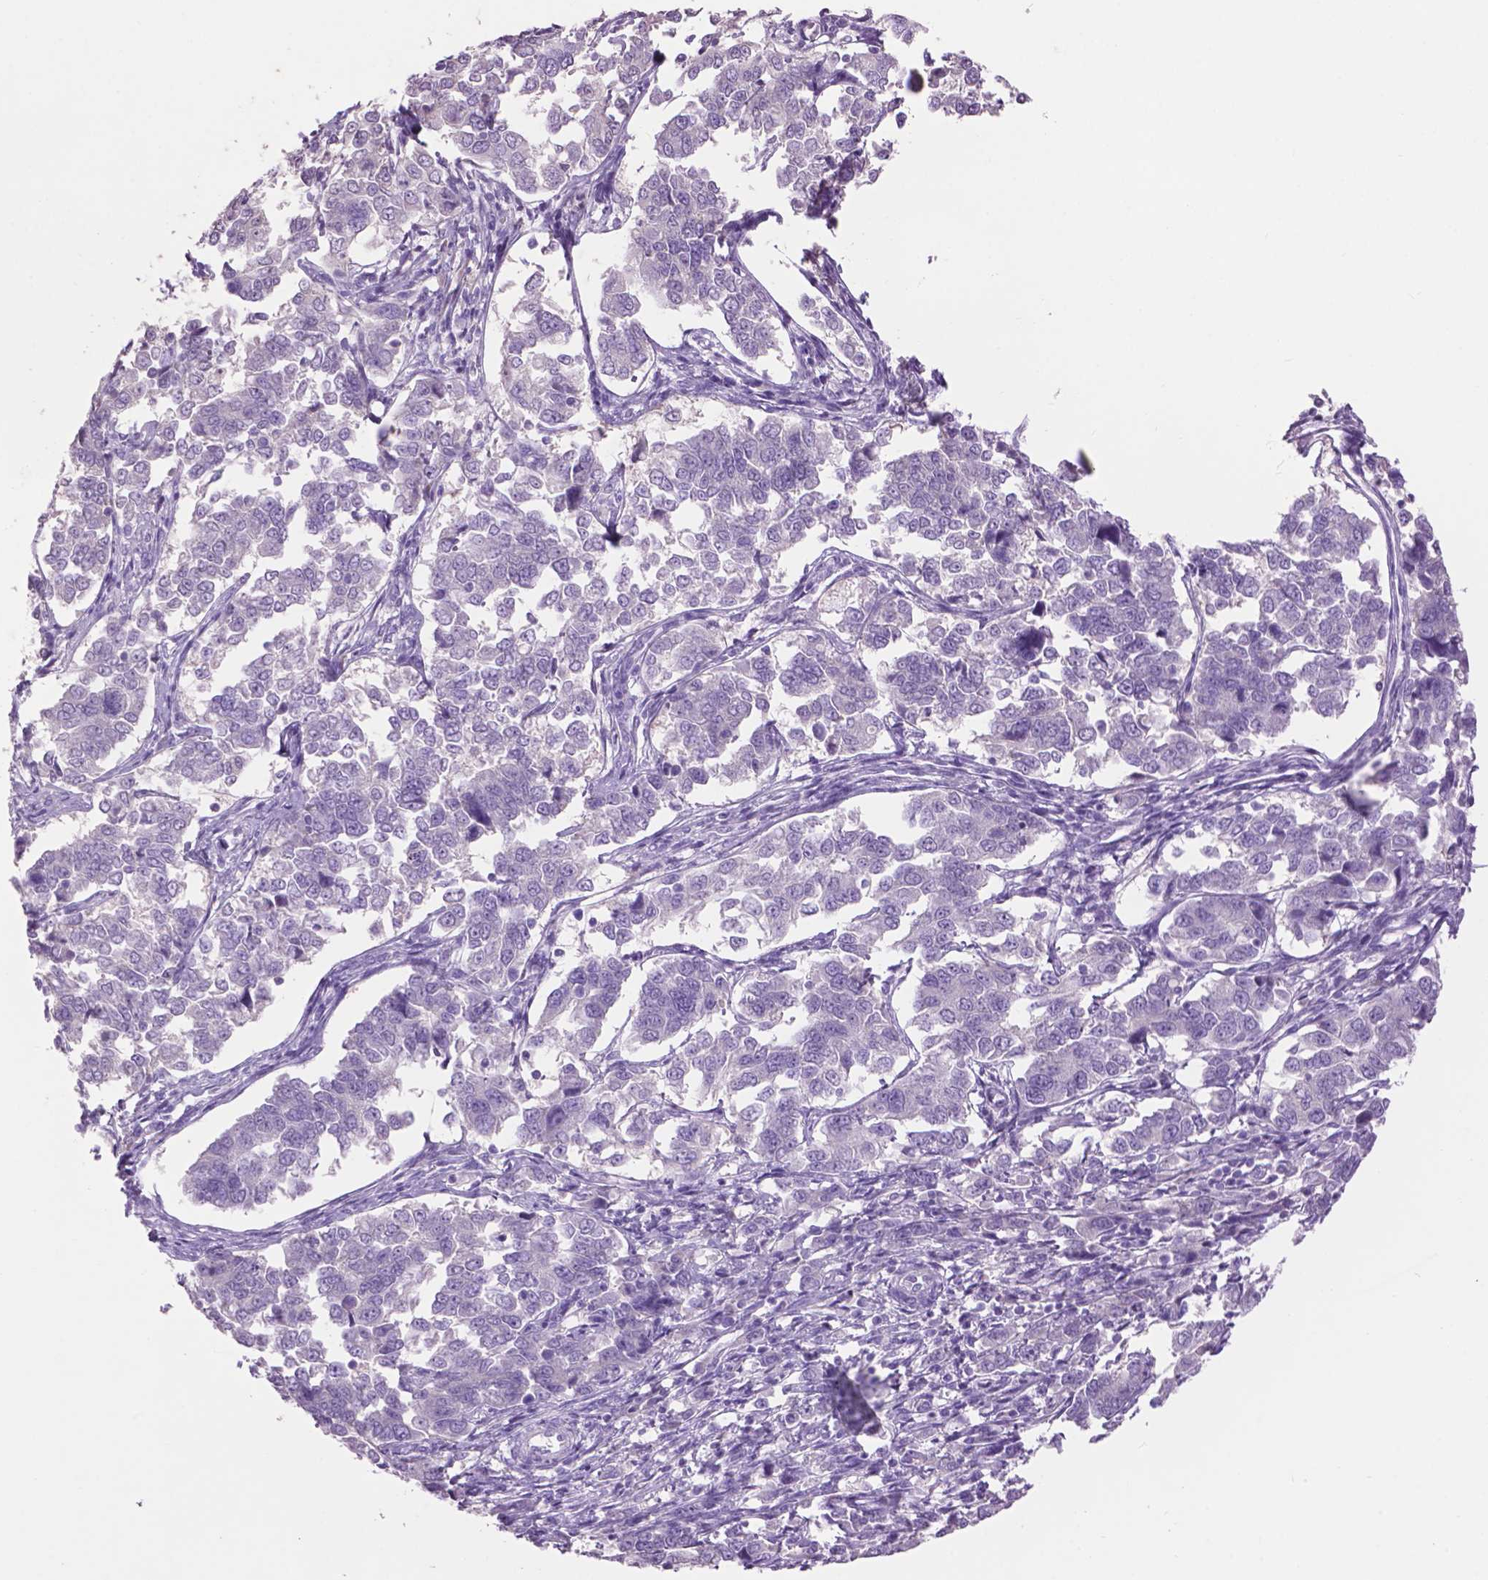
{"staining": {"intensity": "negative", "quantity": "none", "location": "none"}, "tissue": "endometrial cancer", "cell_type": "Tumor cells", "image_type": "cancer", "snomed": [{"axis": "morphology", "description": "Adenocarcinoma, NOS"}, {"axis": "topography", "description": "Endometrium"}], "caption": "Photomicrograph shows no protein positivity in tumor cells of adenocarcinoma (endometrial) tissue.", "gene": "CRYBA4", "patient": {"sex": "female", "age": 43}}